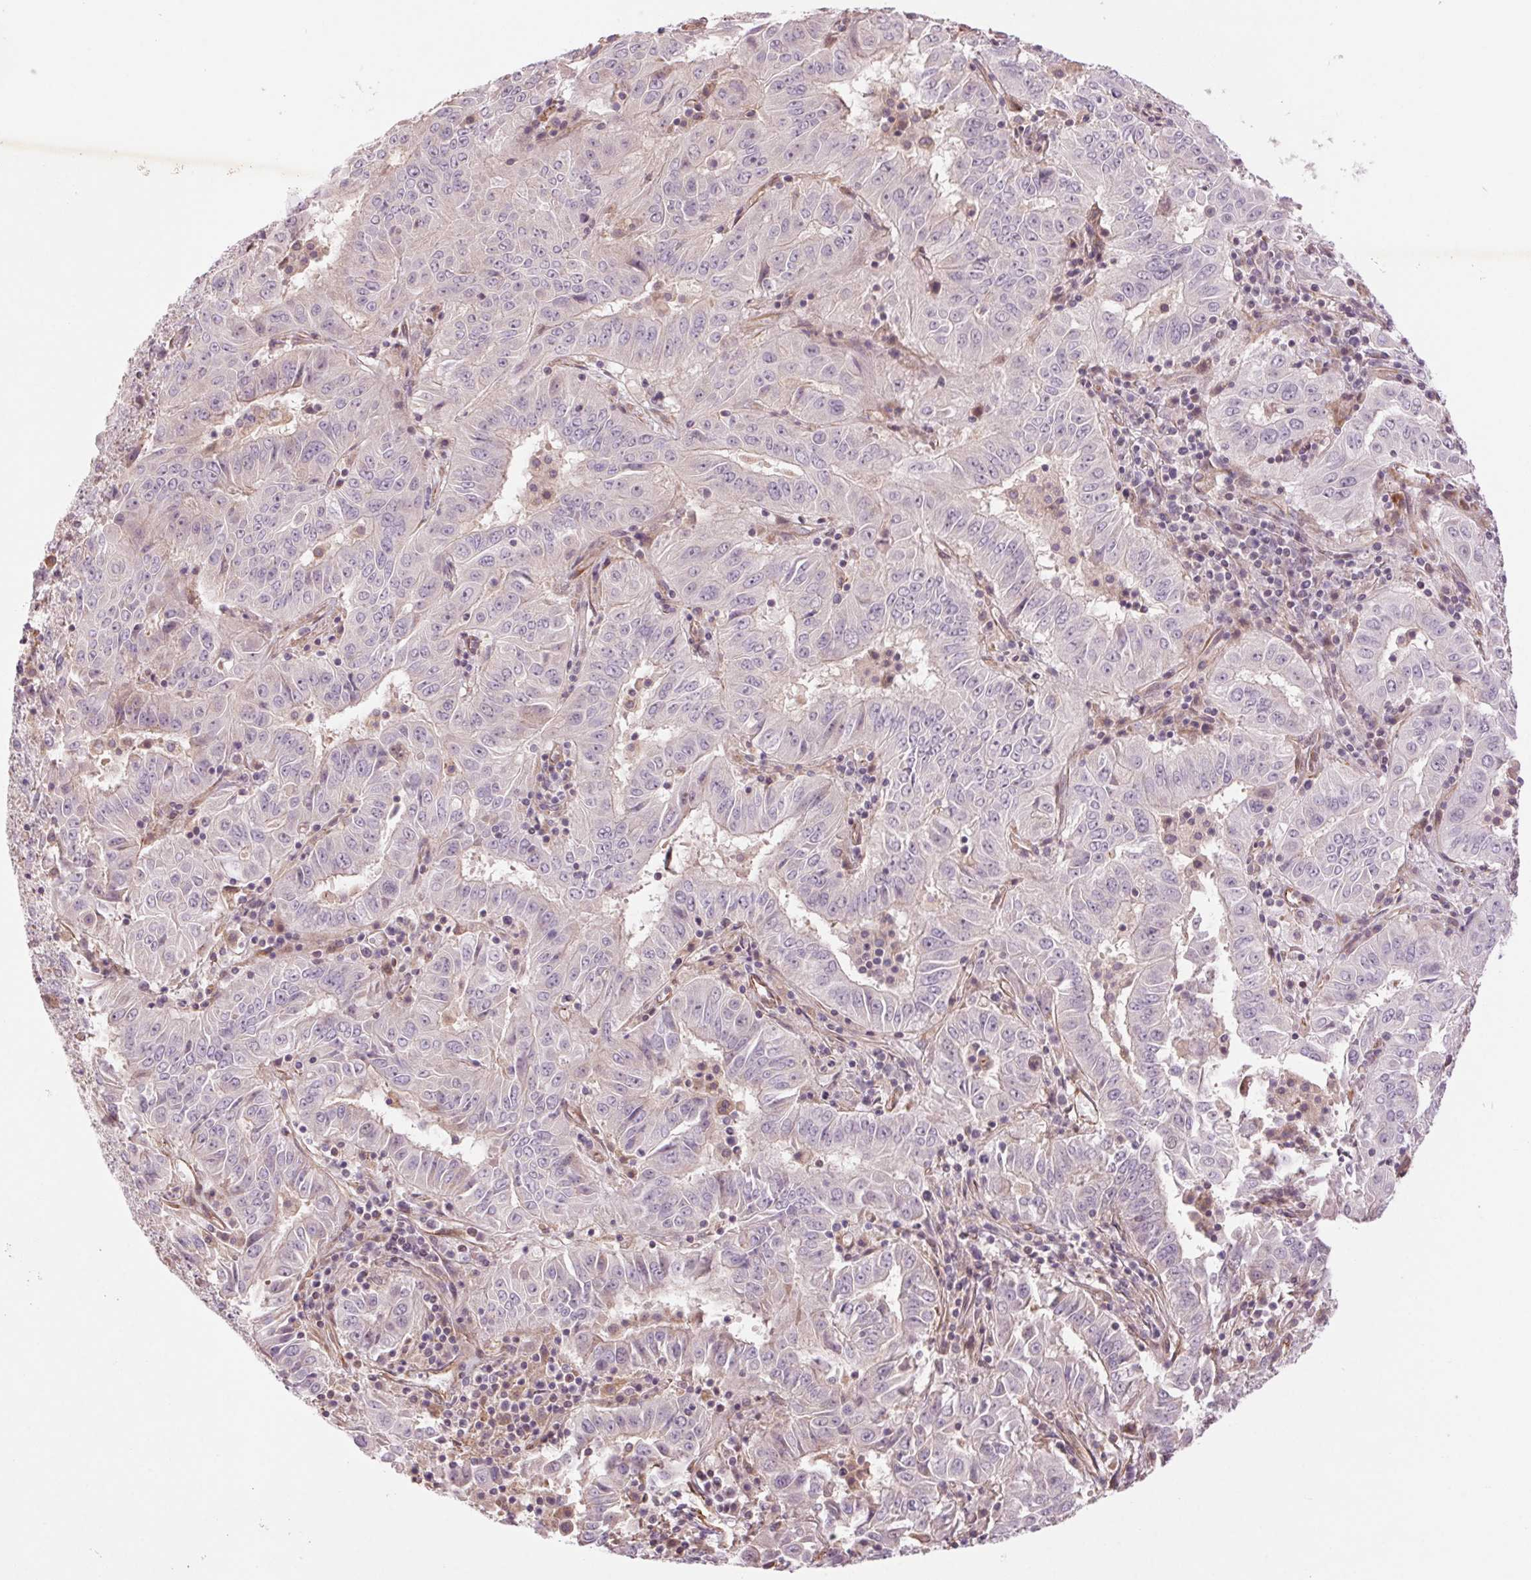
{"staining": {"intensity": "negative", "quantity": "none", "location": "none"}, "tissue": "pancreatic cancer", "cell_type": "Tumor cells", "image_type": "cancer", "snomed": [{"axis": "morphology", "description": "Adenocarcinoma, NOS"}, {"axis": "topography", "description": "Pancreas"}], "caption": "Tumor cells are negative for brown protein staining in pancreatic cancer (adenocarcinoma). (DAB IHC, high magnification).", "gene": "CCSER1", "patient": {"sex": "male", "age": 63}}